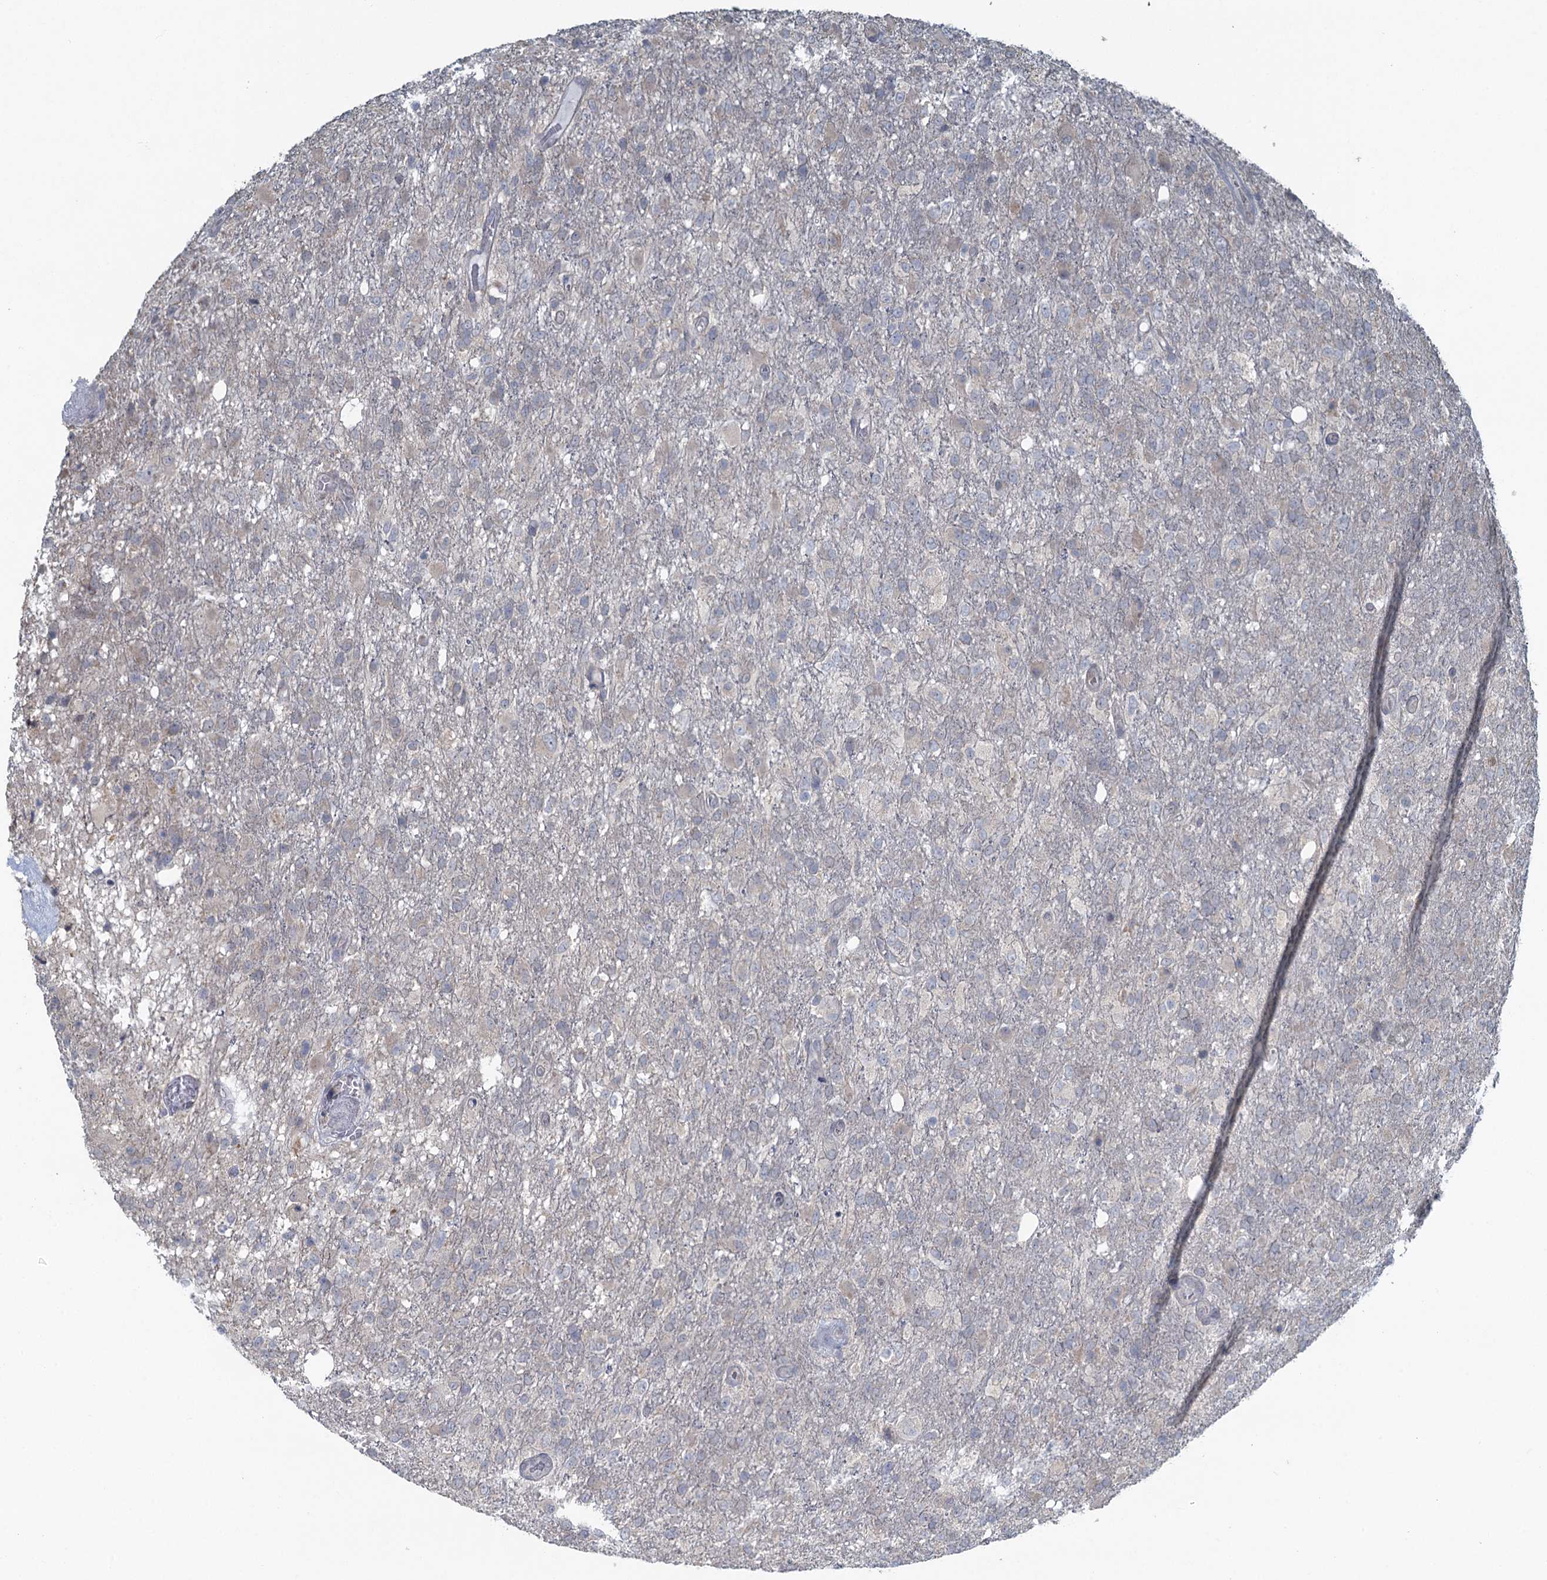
{"staining": {"intensity": "negative", "quantity": "none", "location": "none"}, "tissue": "glioma", "cell_type": "Tumor cells", "image_type": "cancer", "snomed": [{"axis": "morphology", "description": "Glioma, malignant, High grade"}, {"axis": "topography", "description": "Brain"}], "caption": "Glioma was stained to show a protein in brown. There is no significant staining in tumor cells.", "gene": "TEX35", "patient": {"sex": "female", "age": 74}}